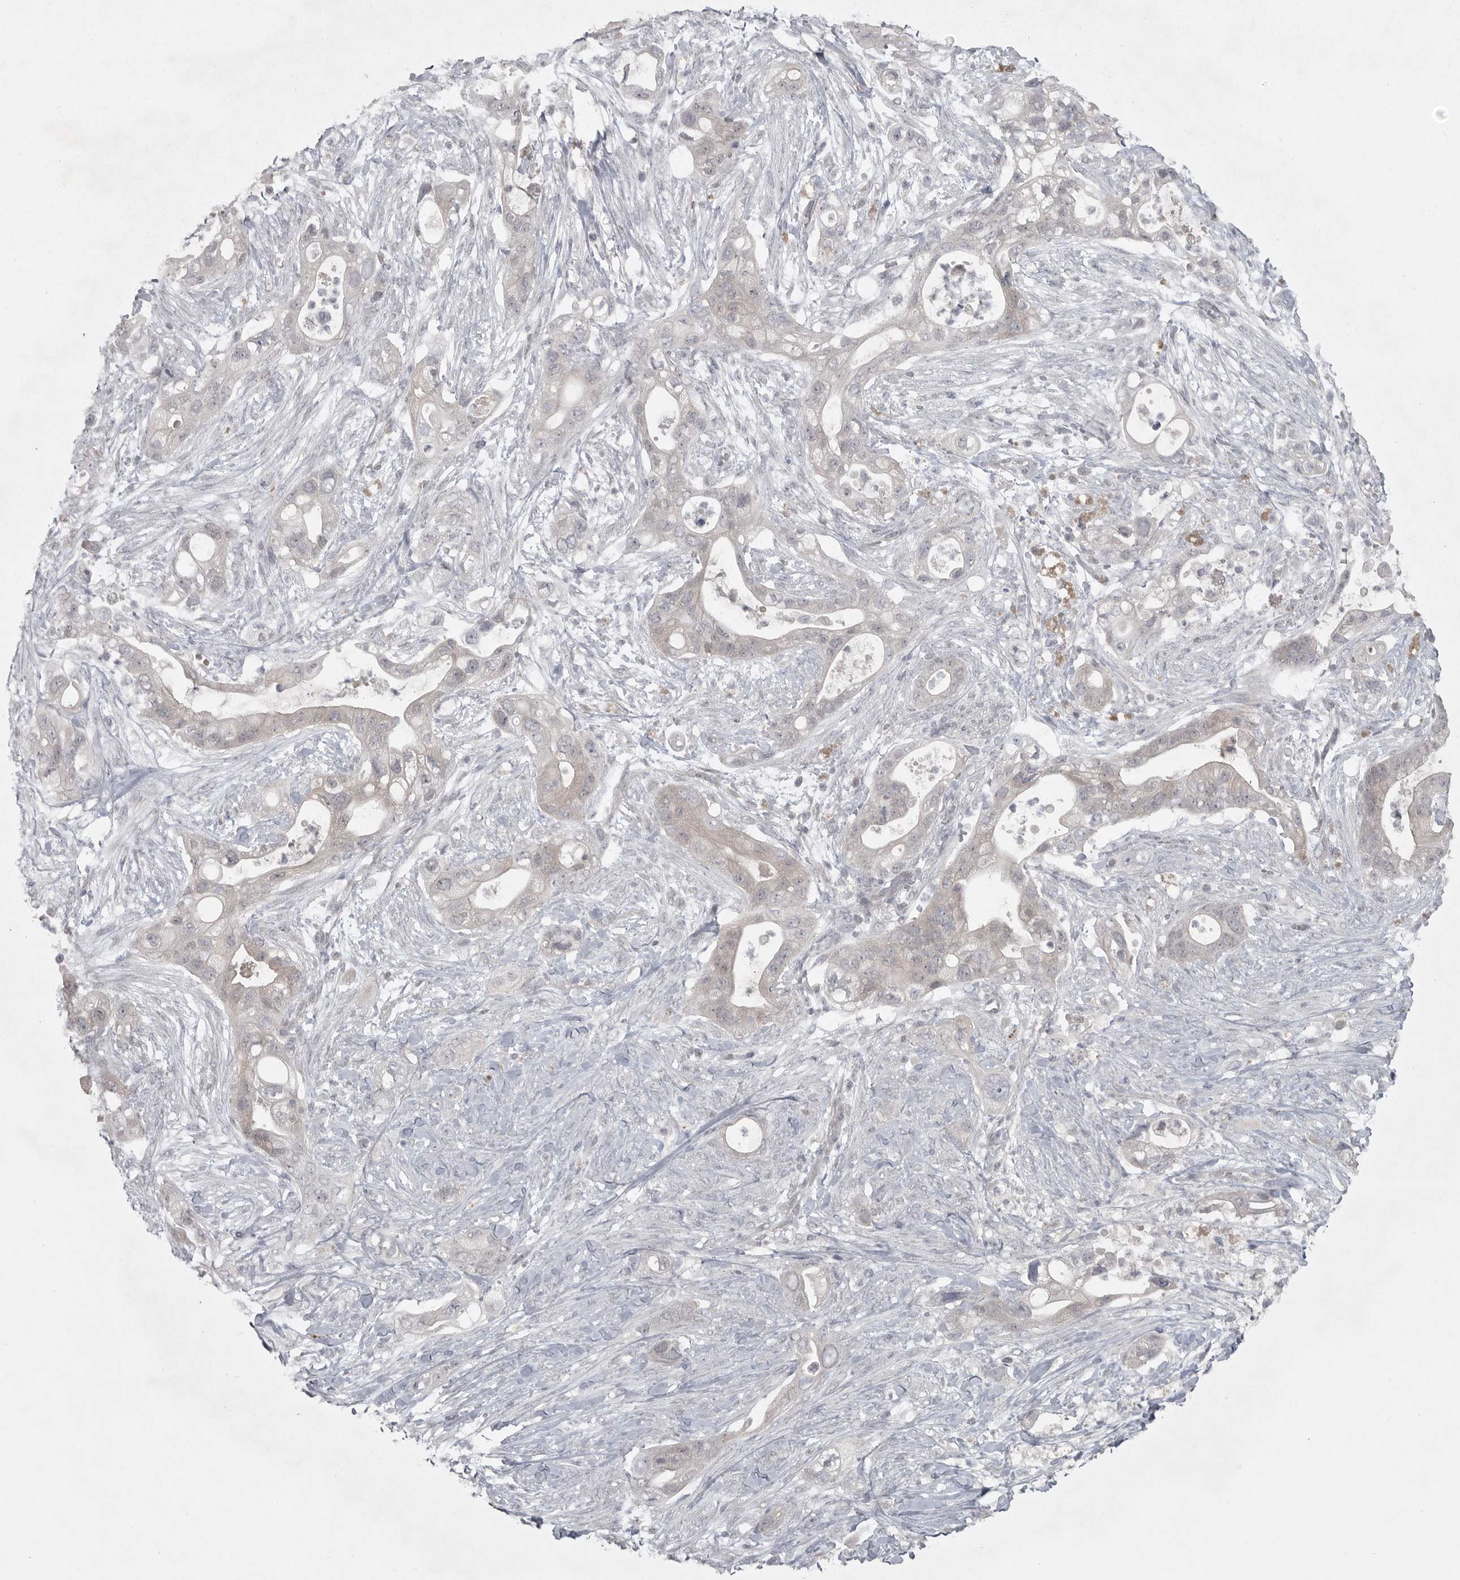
{"staining": {"intensity": "weak", "quantity": "<25%", "location": "cytoplasmic/membranous"}, "tissue": "pancreatic cancer", "cell_type": "Tumor cells", "image_type": "cancer", "snomed": [{"axis": "morphology", "description": "Adenocarcinoma, NOS"}, {"axis": "topography", "description": "Pancreas"}], "caption": "Immunohistochemical staining of pancreatic adenocarcinoma shows no significant staining in tumor cells. (DAB IHC, high magnification).", "gene": "PHF13", "patient": {"sex": "male", "age": 53}}